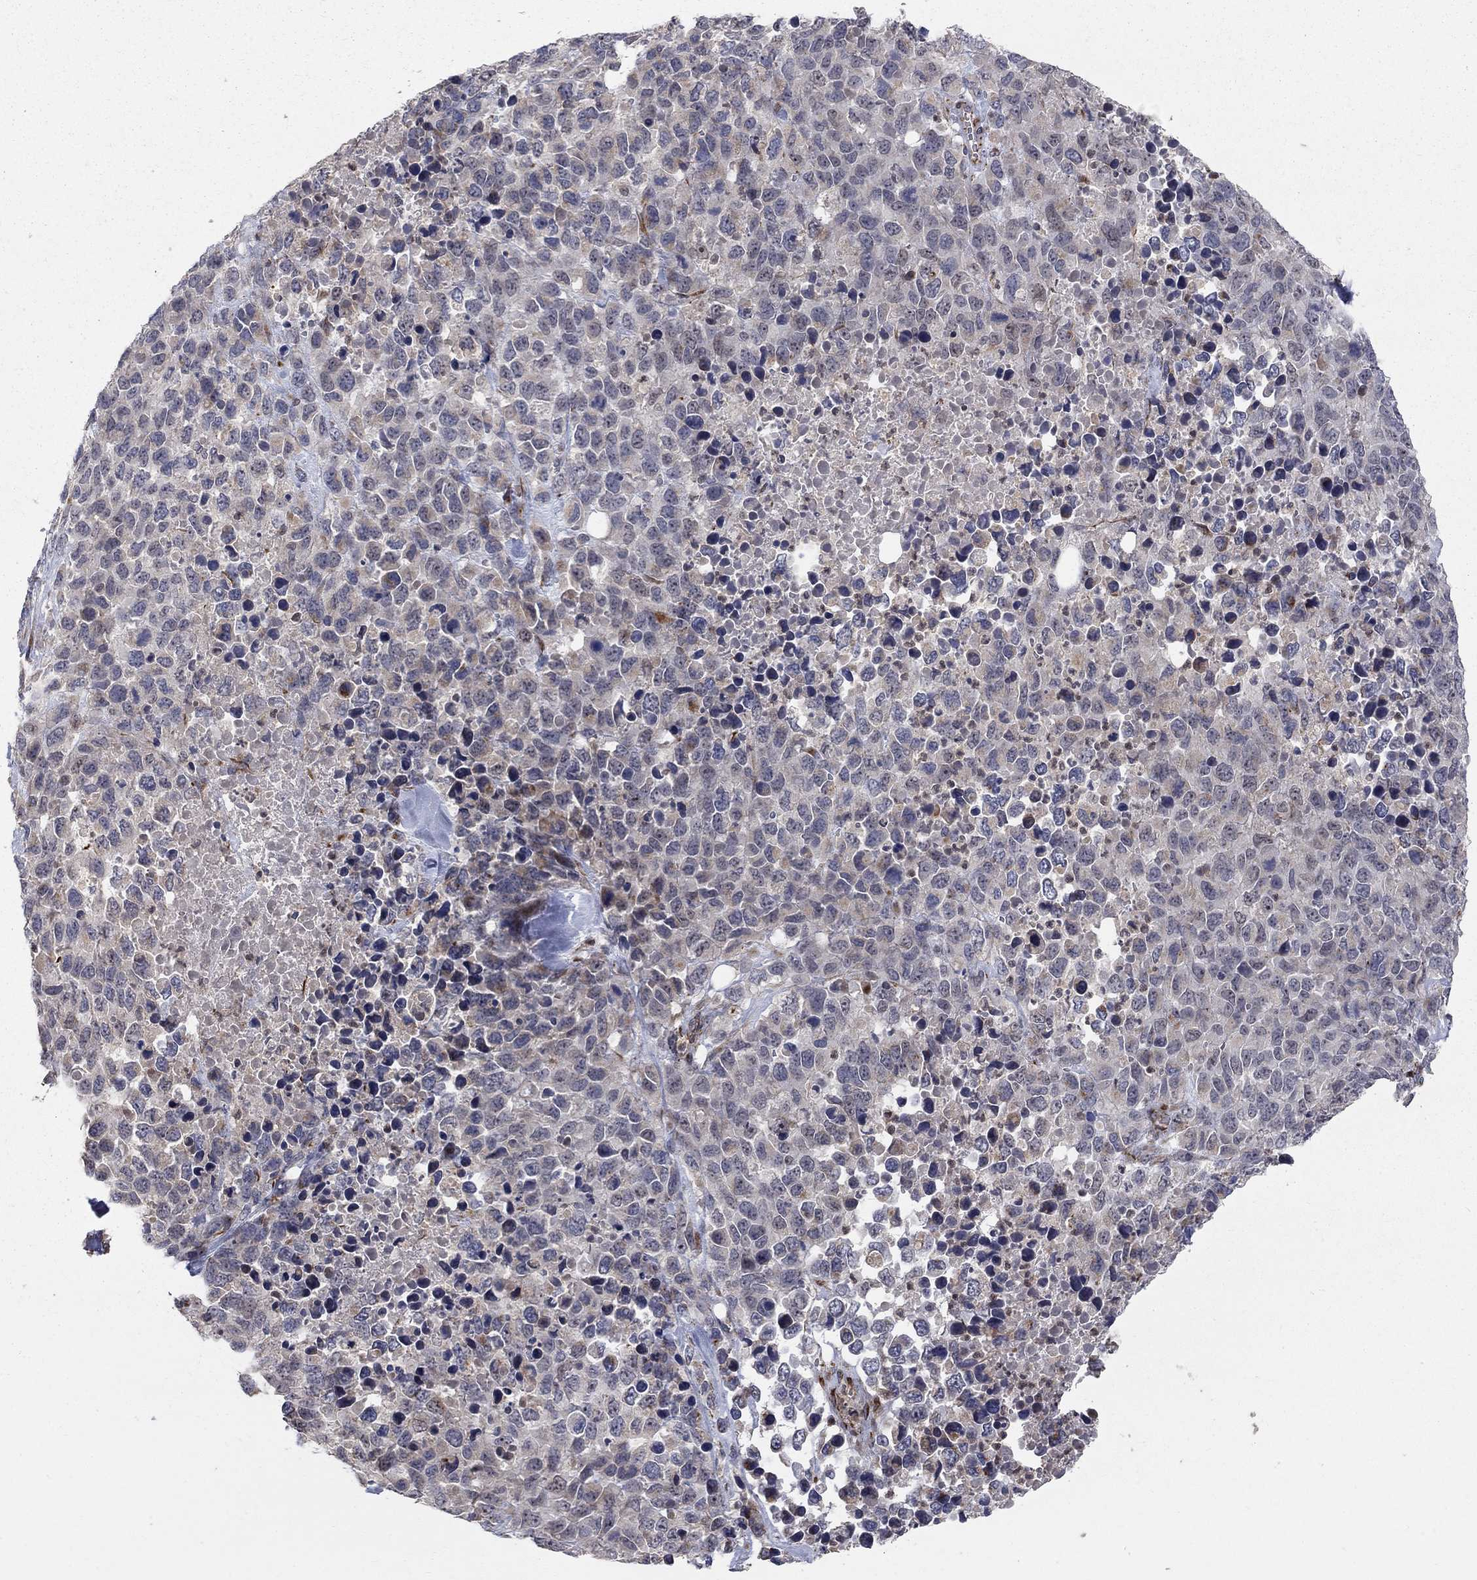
{"staining": {"intensity": "weak", "quantity": "<25%", "location": "cytoplasmic/membranous"}, "tissue": "melanoma", "cell_type": "Tumor cells", "image_type": "cancer", "snomed": [{"axis": "morphology", "description": "Malignant melanoma, Metastatic site"}, {"axis": "topography", "description": "Skin"}], "caption": "Tumor cells show no significant expression in malignant melanoma (metastatic site).", "gene": "MSRA", "patient": {"sex": "male", "age": 84}}